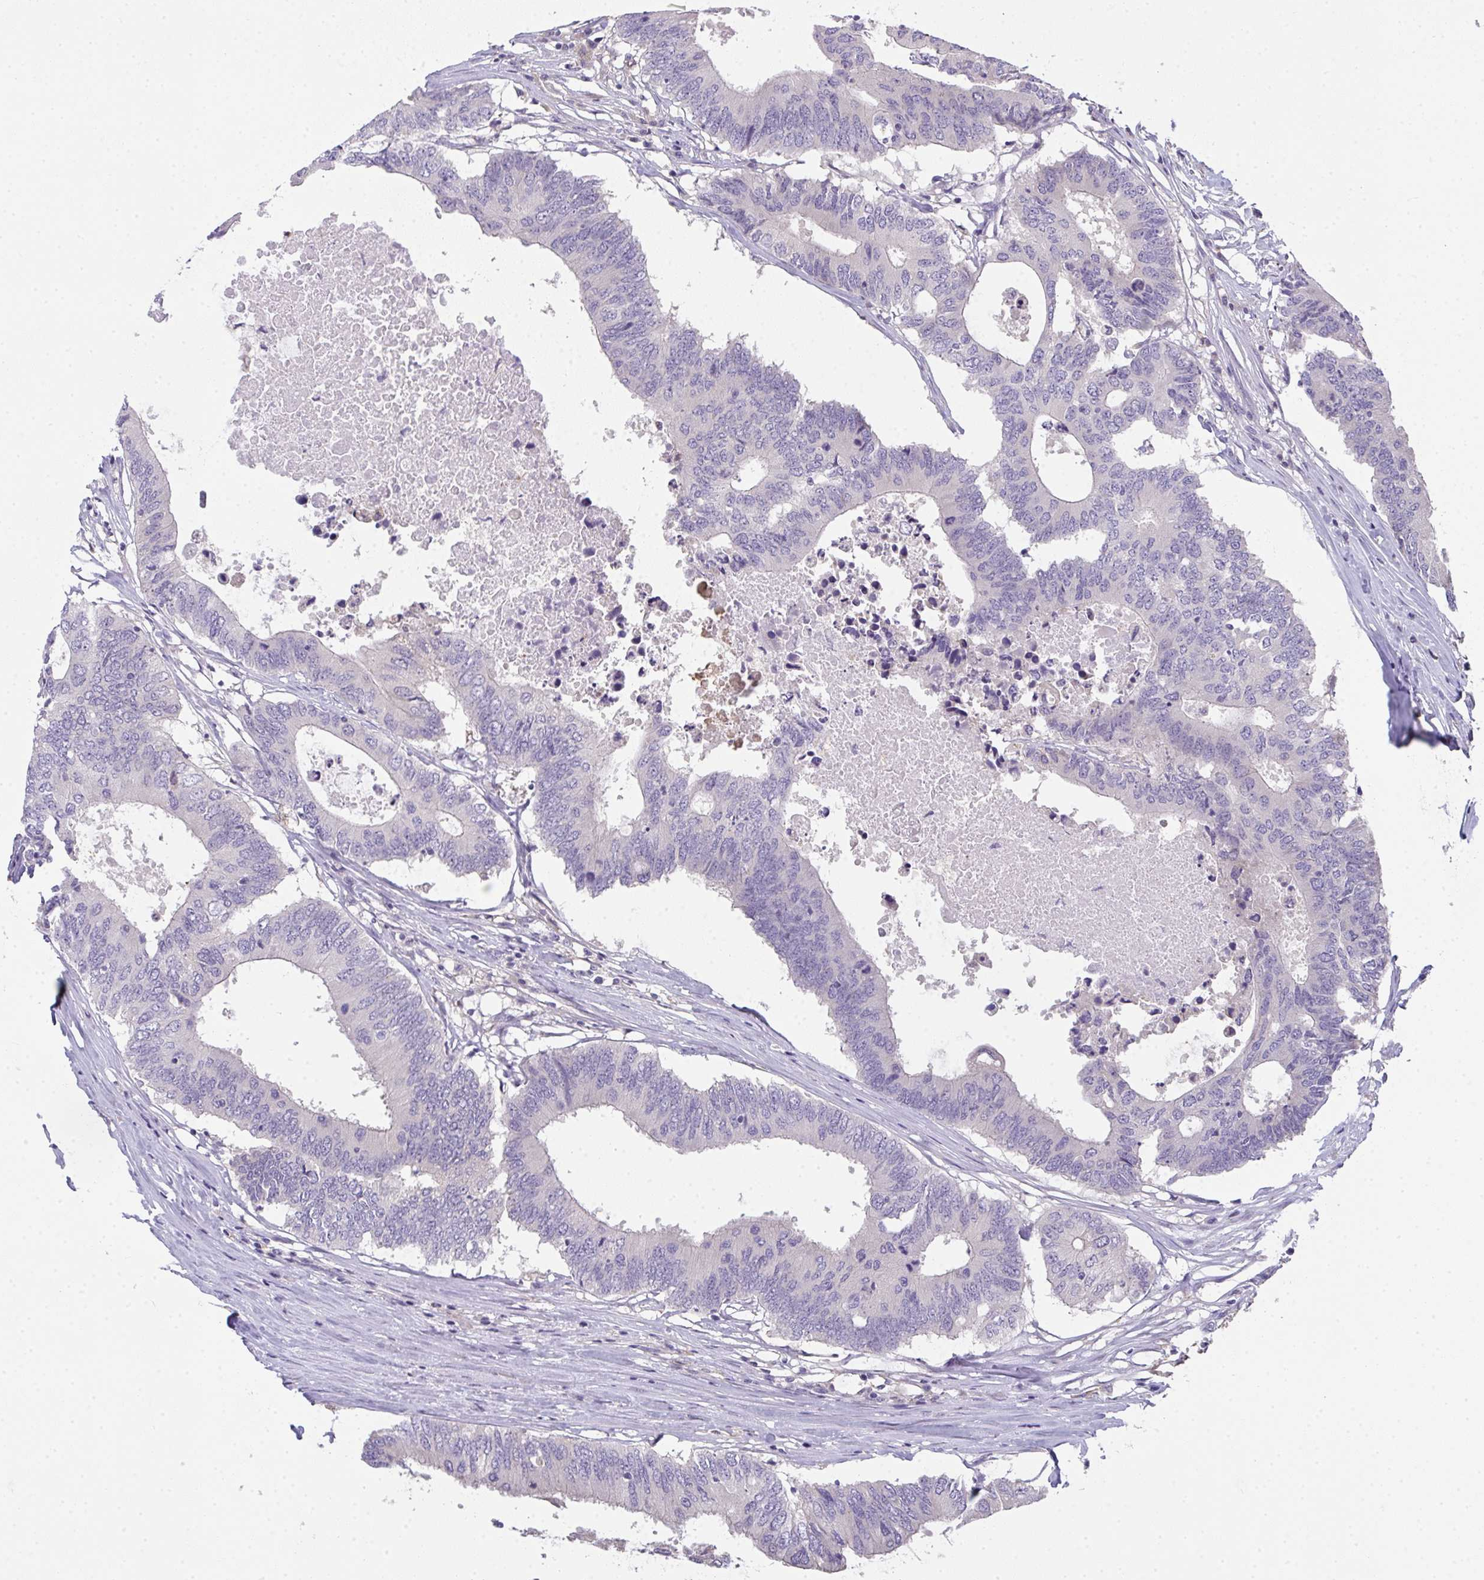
{"staining": {"intensity": "negative", "quantity": "none", "location": "none"}, "tissue": "colorectal cancer", "cell_type": "Tumor cells", "image_type": "cancer", "snomed": [{"axis": "morphology", "description": "Adenocarcinoma, NOS"}, {"axis": "topography", "description": "Colon"}], "caption": "Immunohistochemistry micrograph of neoplastic tissue: human colorectal cancer (adenocarcinoma) stained with DAB (3,3'-diaminobenzidine) displays no significant protein staining in tumor cells.", "gene": "RIOK1", "patient": {"sex": "male", "age": 71}}